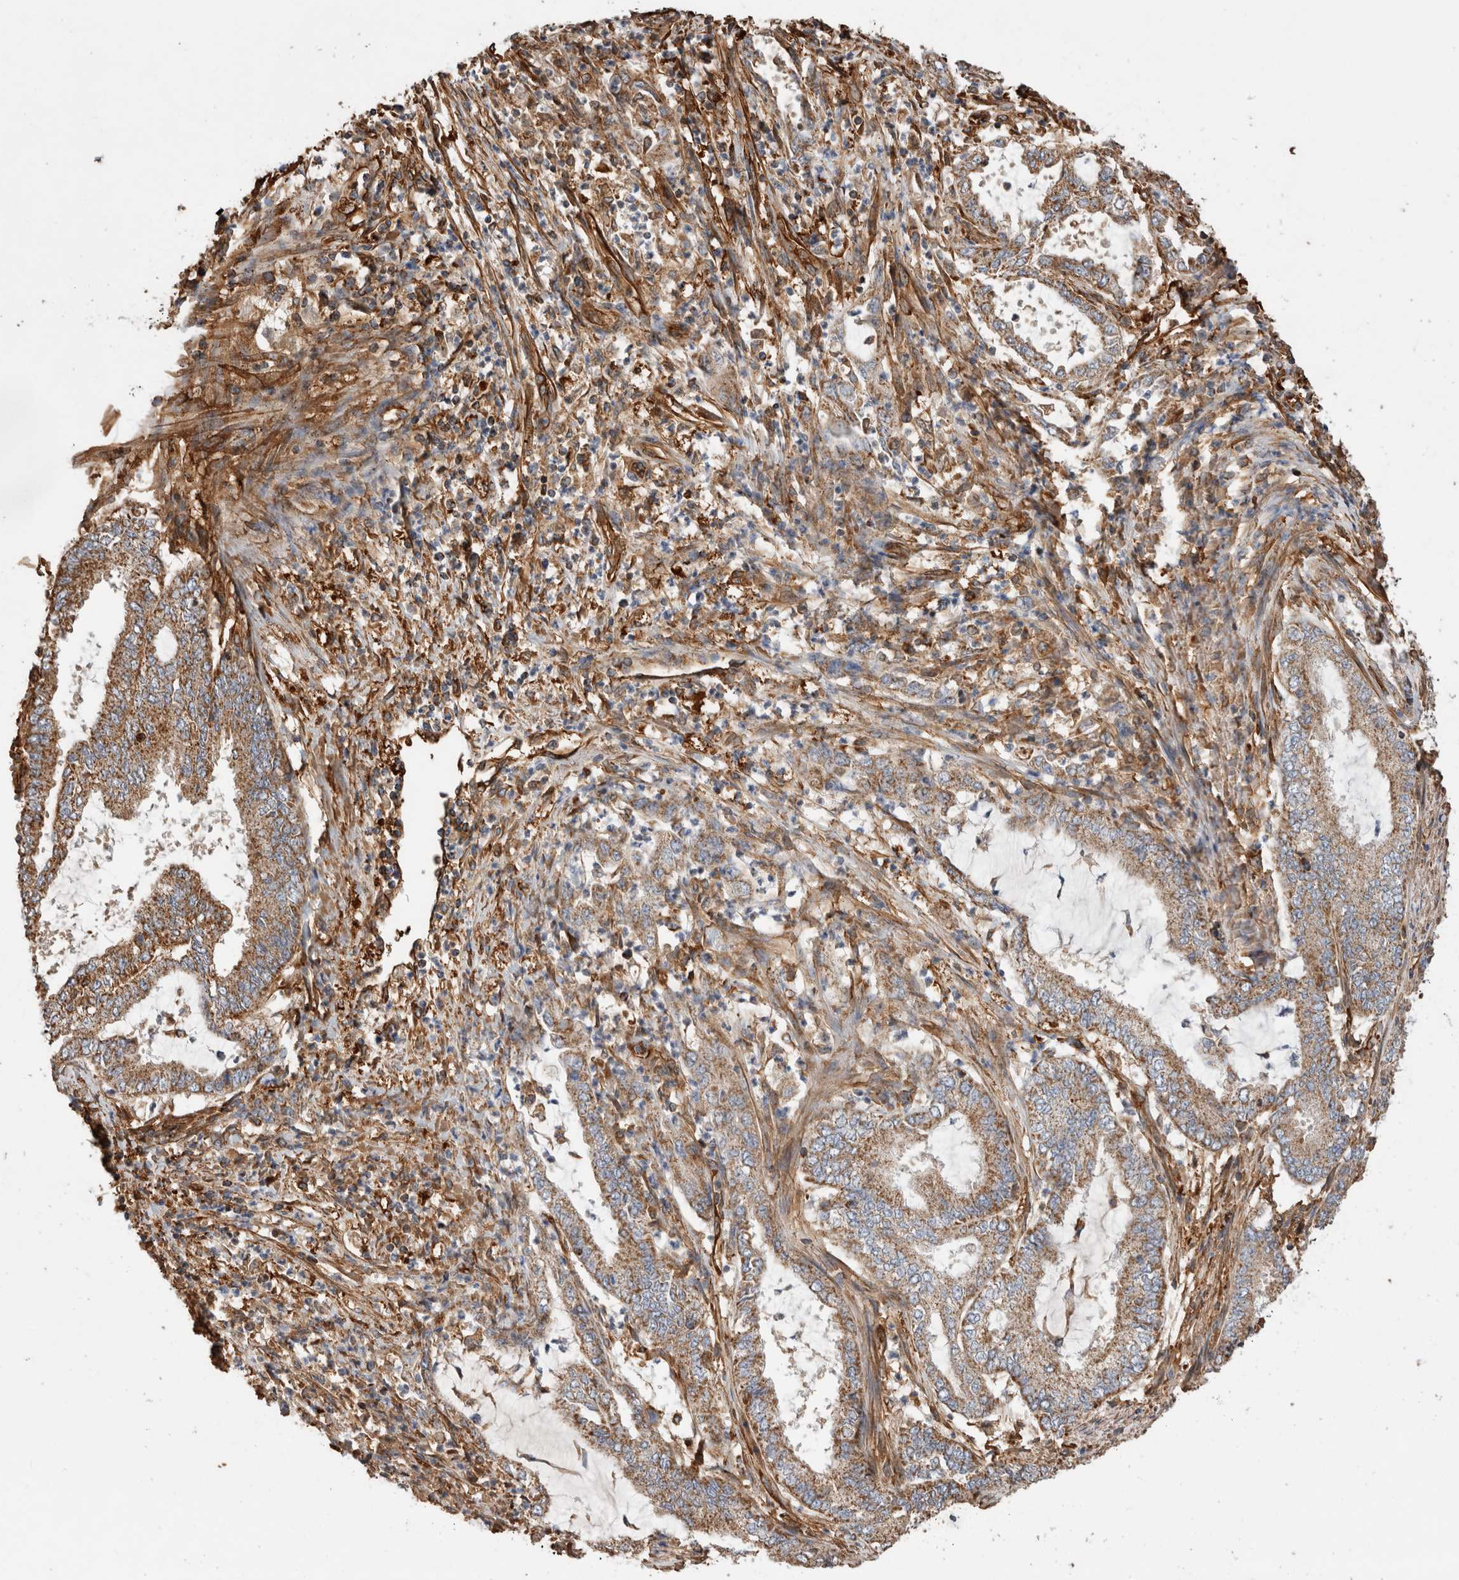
{"staining": {"intensity": "moderate", "quantity": ">75%", "location": "cytoplasmic/membranous"}, "tissue": "endometrial cancer", "cell_type": "Tumor cells", "image_type": "cancer", "snomed": [{"axis": "morphology", "description": "Adenocarcinoma, NOS"}, {"axis": "topography", "description": "Endometrium"}], "caption": "The immunohistochemical stain highlights moderate cytoplasmic/membranous positivity in tumor cells of endometrial cancer (adenocarcinoma) tissue.", "gene": "ZNF397", "patient": {"sex": "female", "age": 51}}